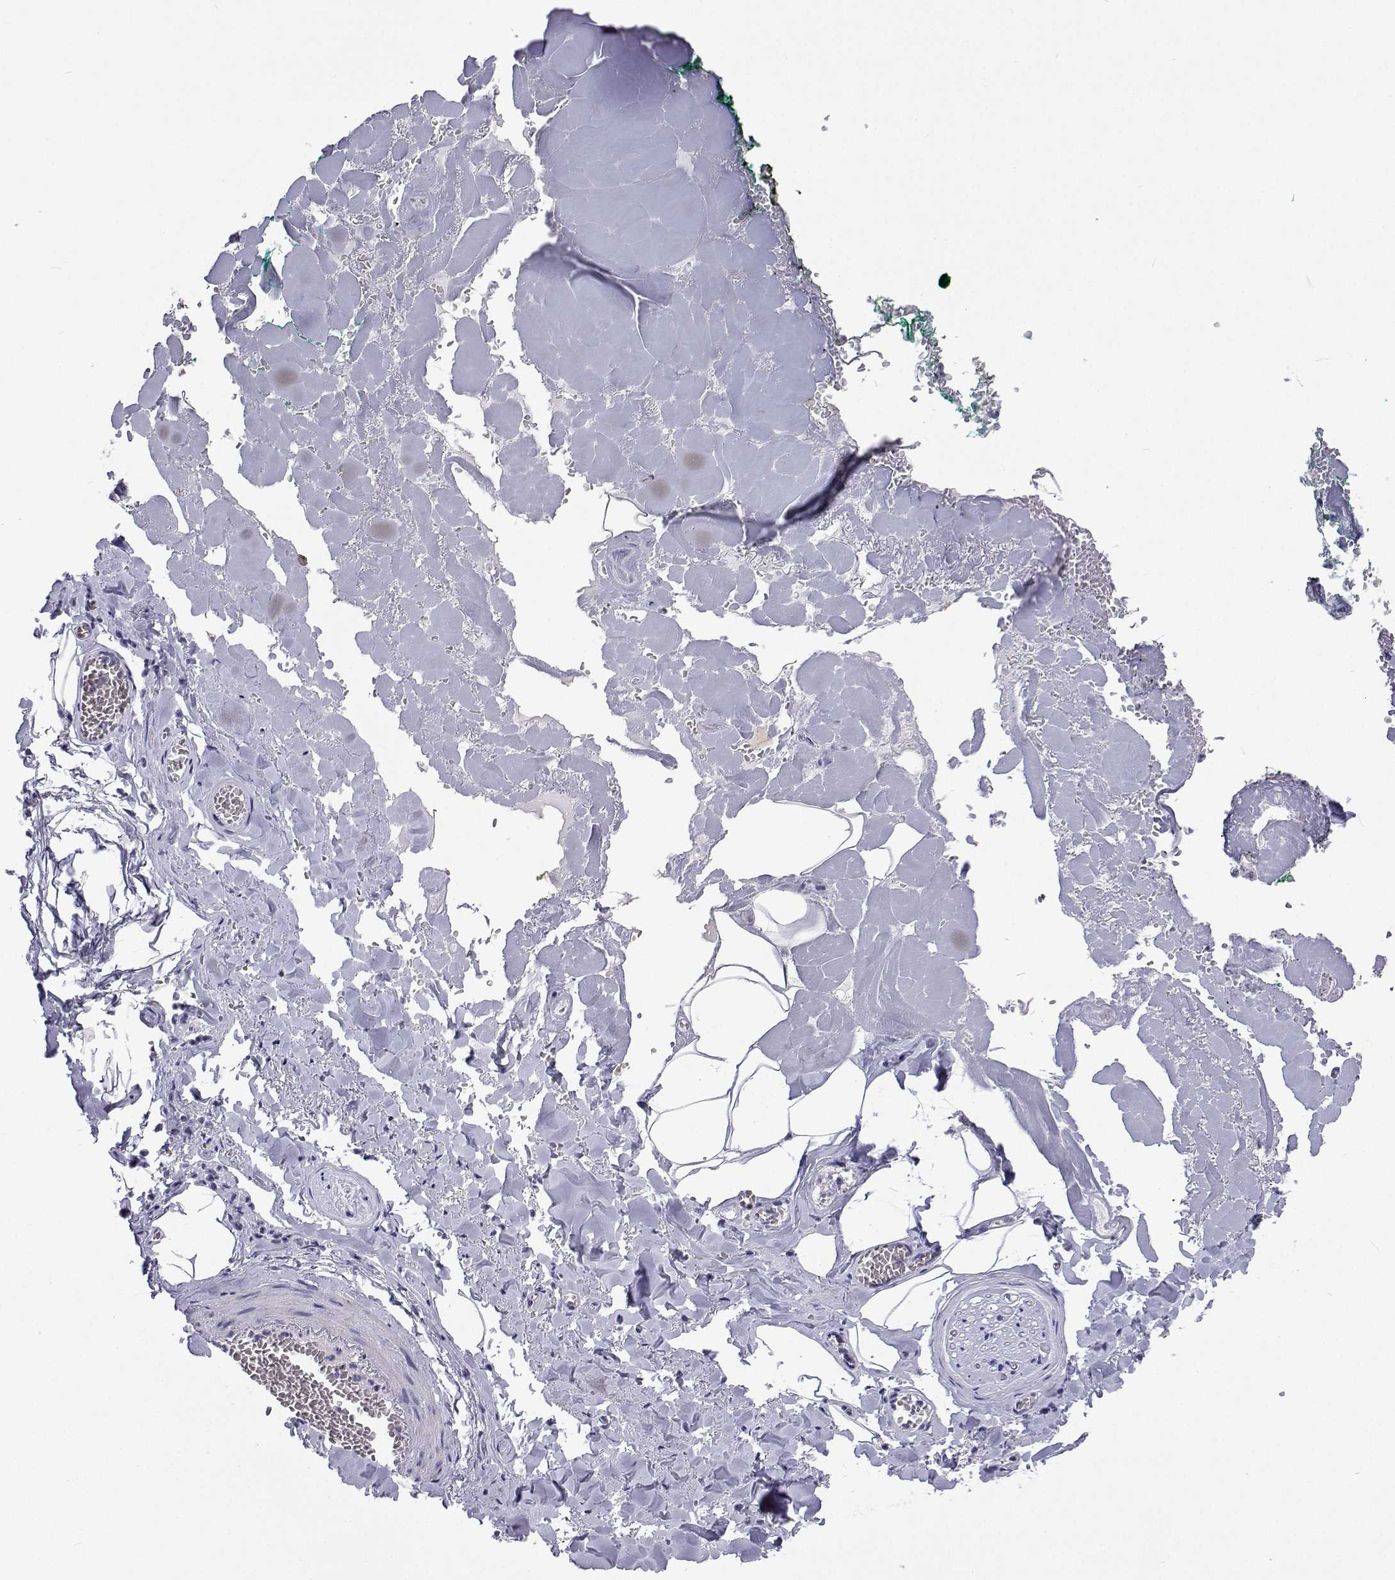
{"staining": {"intensity": "negative", "quantity": "none", "location": "none"}, "tissue": "adipose tissue", "cell_type": "Adipocytes", "image_type": "normal", "snomed": [{"axis": "morphology", "description": "Normal tissue, NOS"}, {"axis": "topography", "description": "Vulva"}, {"axis": "topography", "description": "Peripheral nerve tissue"}], "caption": "Immunohistochemistry (IHC) micrograph of benign adipose tissue: human adipose tissue stained with DAB exhibits no significant protein staining in adipocytes.", "gene": "UMODL1", "patient": {"sex": "female", "age": 66}}